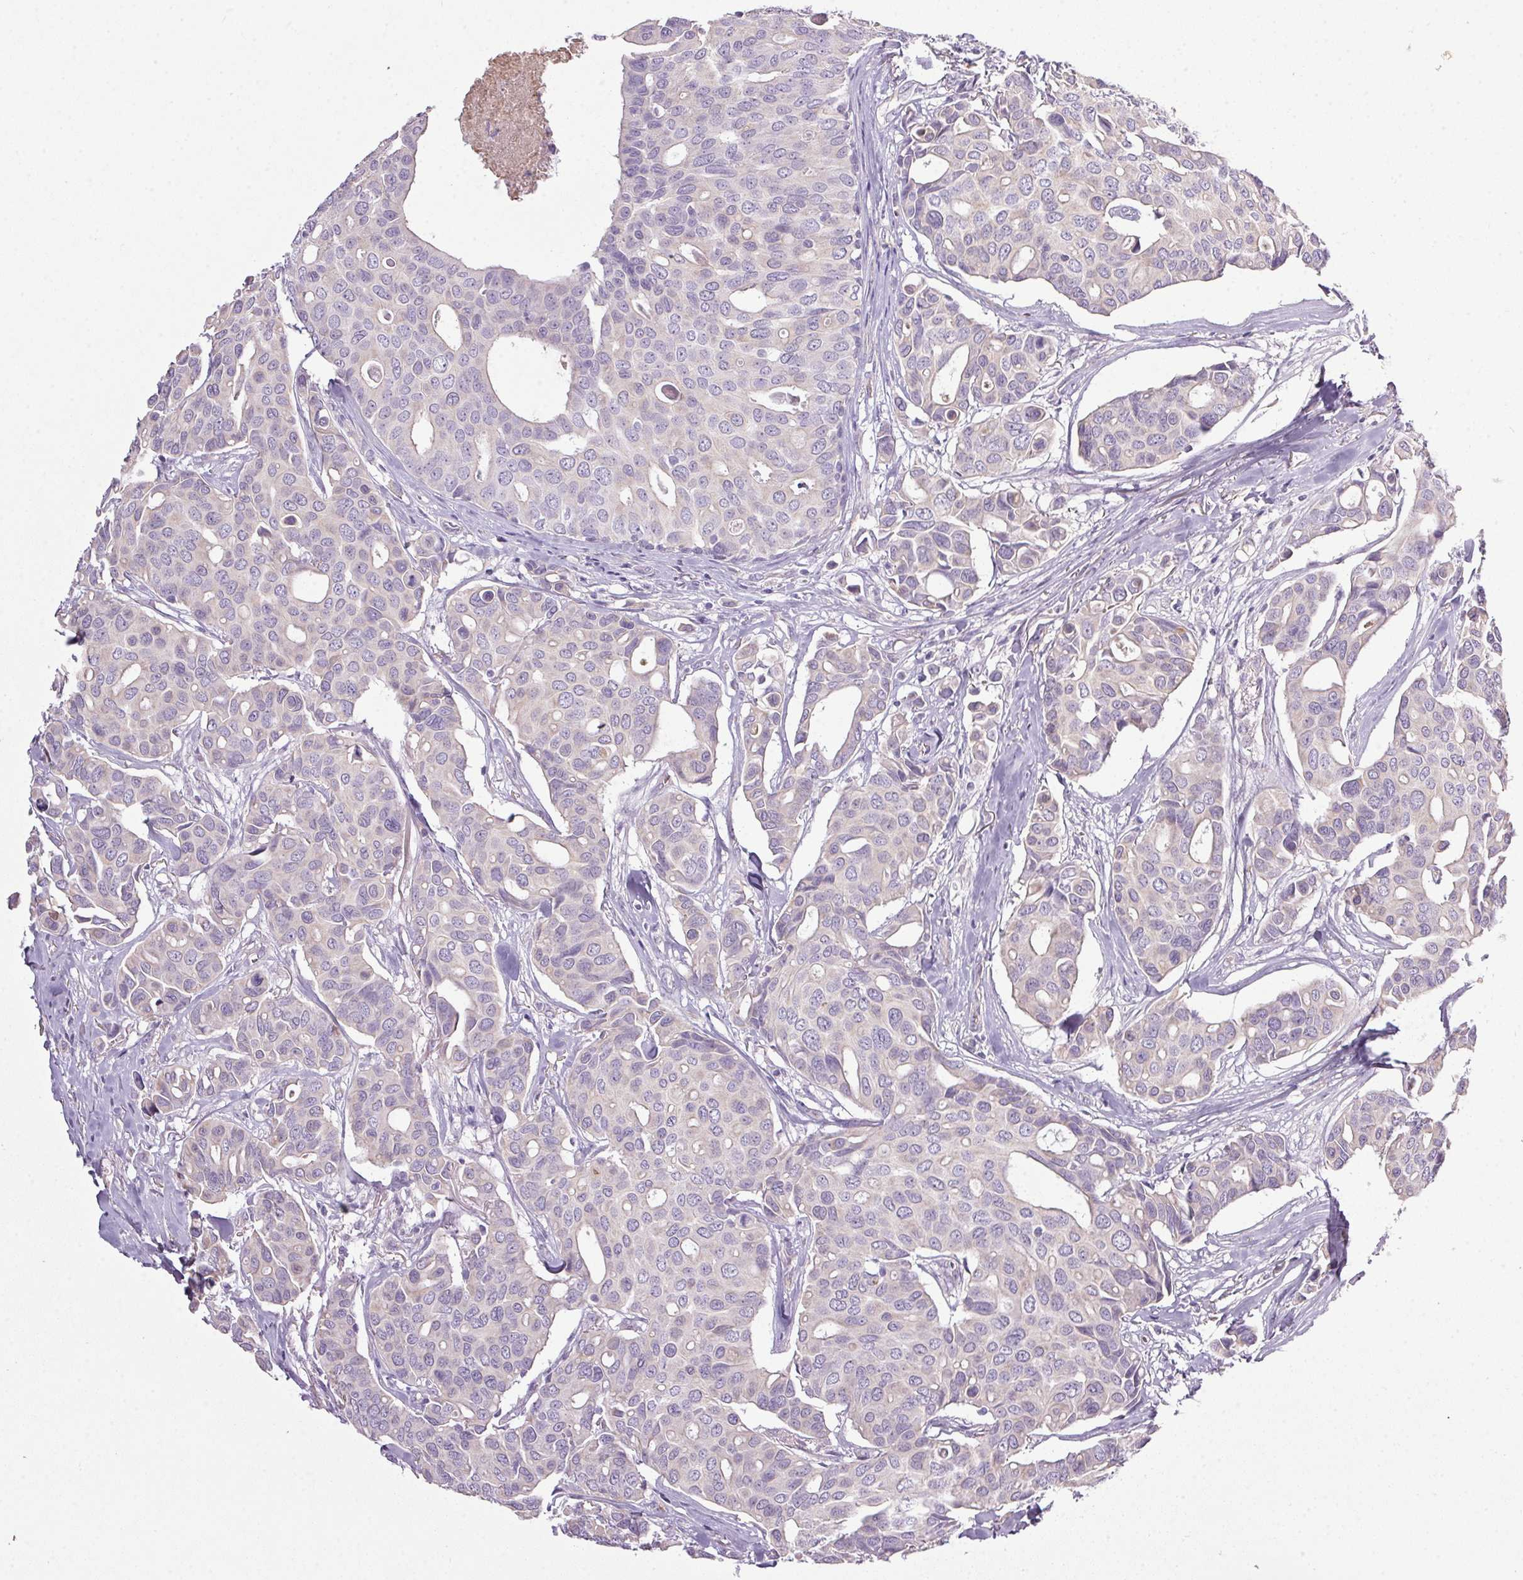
{"staining": {"intensity": "negative", "quantity": "none", "location": "none"}, "tissue": "breast cancer", "cell_type": "Tumor cells", "image_type": "cancer", "snomed": [{"axis": "morphology", "description": "Duct carcinoma"}, {"axis": "topography", "description": "Breast"}], "caption": "This is an IHC histopathology image of breast infiltrating ductal carcinoma. There is no positivity in tumor cells.", "gene": "APOC4", "patient": {"sex": "female", "age": 54}}